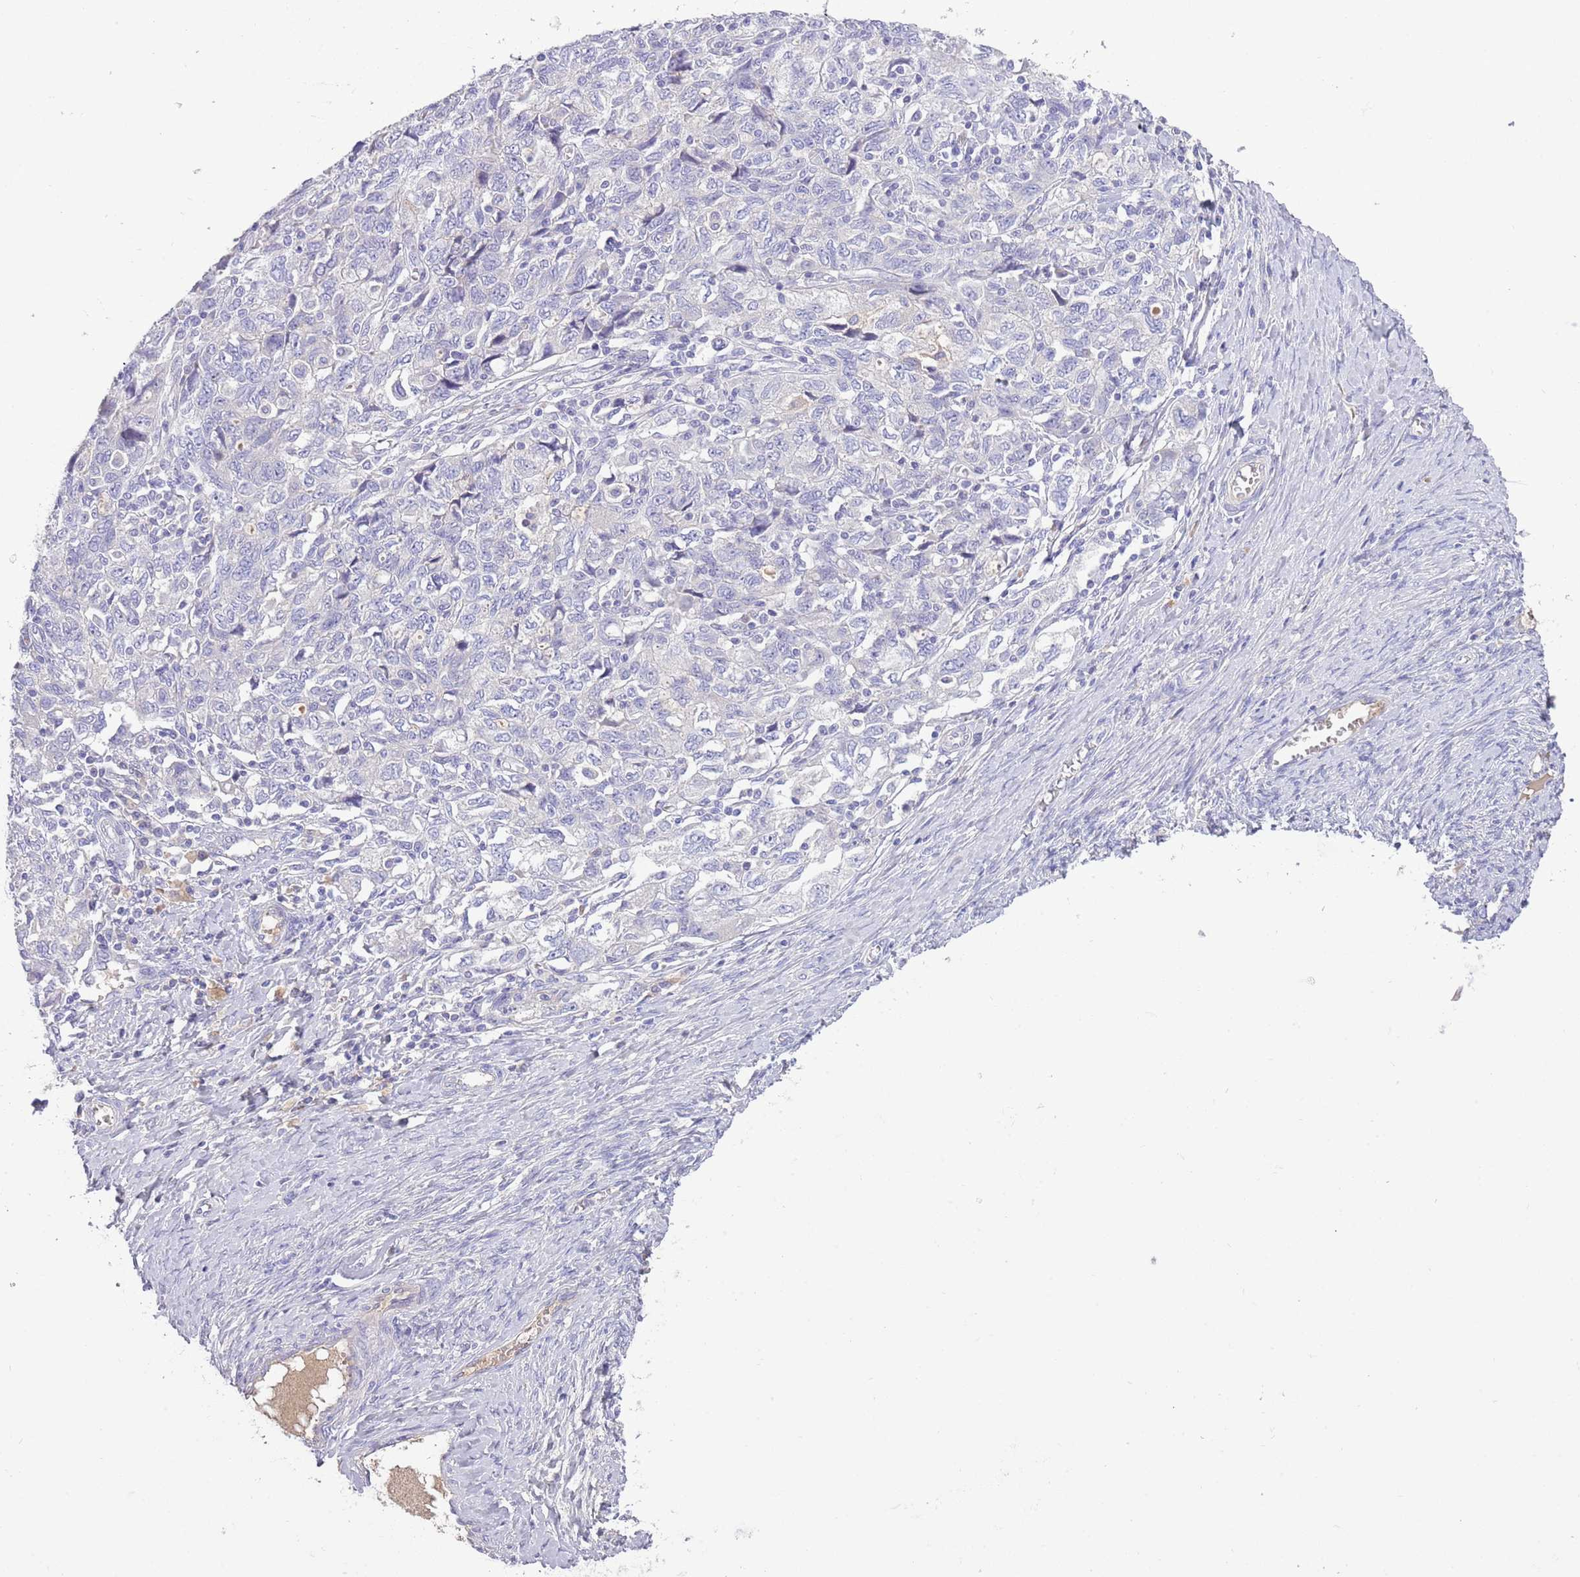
{"staining": {"intensity": "negative", "quantity": "none", "location": "none"}, "tissue": "ovarian cancer", "cell_type": "Tumor cells", "image_type": "cancer", "snomed": [{"axis": "morphology", "description": "Carcinoma, NOS"}, {"axis": "morphology", "description": "Cystadenocarcinoma, serous, NOS"}, {"axis": "topography", "description": "Ovary"}], "caption": "Immunohistochemistry of human ovarian cancer exhibits no positivity in tumor cells. Nuclei are stained in blue.", "gene": "IGFL4", "patient": {"sex": "female", "age": 69}}